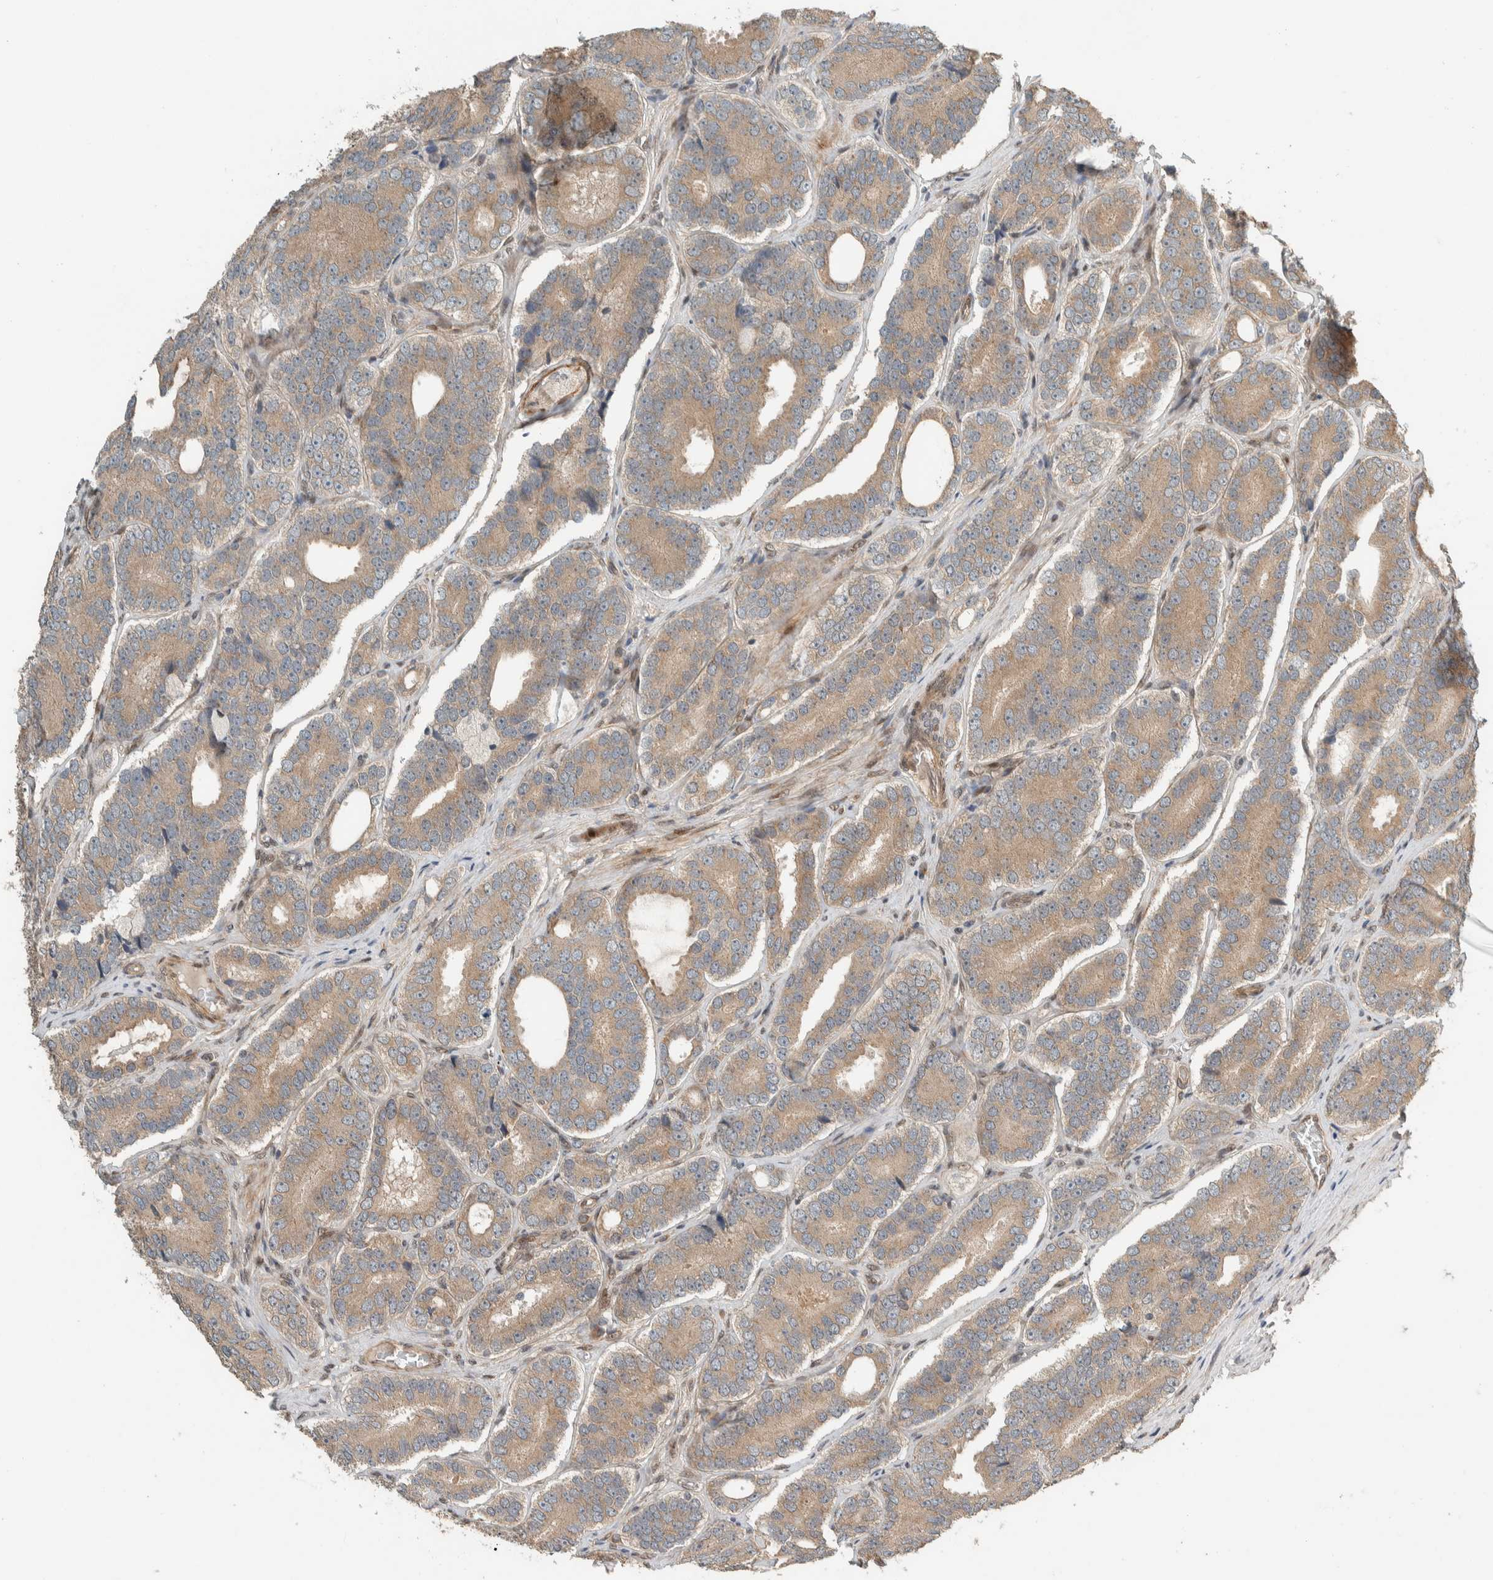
{"staining": {"intensity": "moderate", "quantity": ">75%", "location": "cytoplasmic/membranous"}, "tissue": "prostate cancer", "cell_type": "Tumor cells", "image_type": "cancer", "snomed": [{"axis": "morphology", "description": "Adenocarcinoma, High grade"}, {"axis": "topography", "description": "Prostate"}], "caption": "A medium amount of moderate cytoplasmic/membranous positivity is seen in approximately >75% of tumor cells in adenocarcinoma (high-grade) (prostate) tissue. (Brightfield microscopy of DAB IHC at high magnification).", "gene": "STXBP4", "patient": {"sex": "male", "age": 56}}